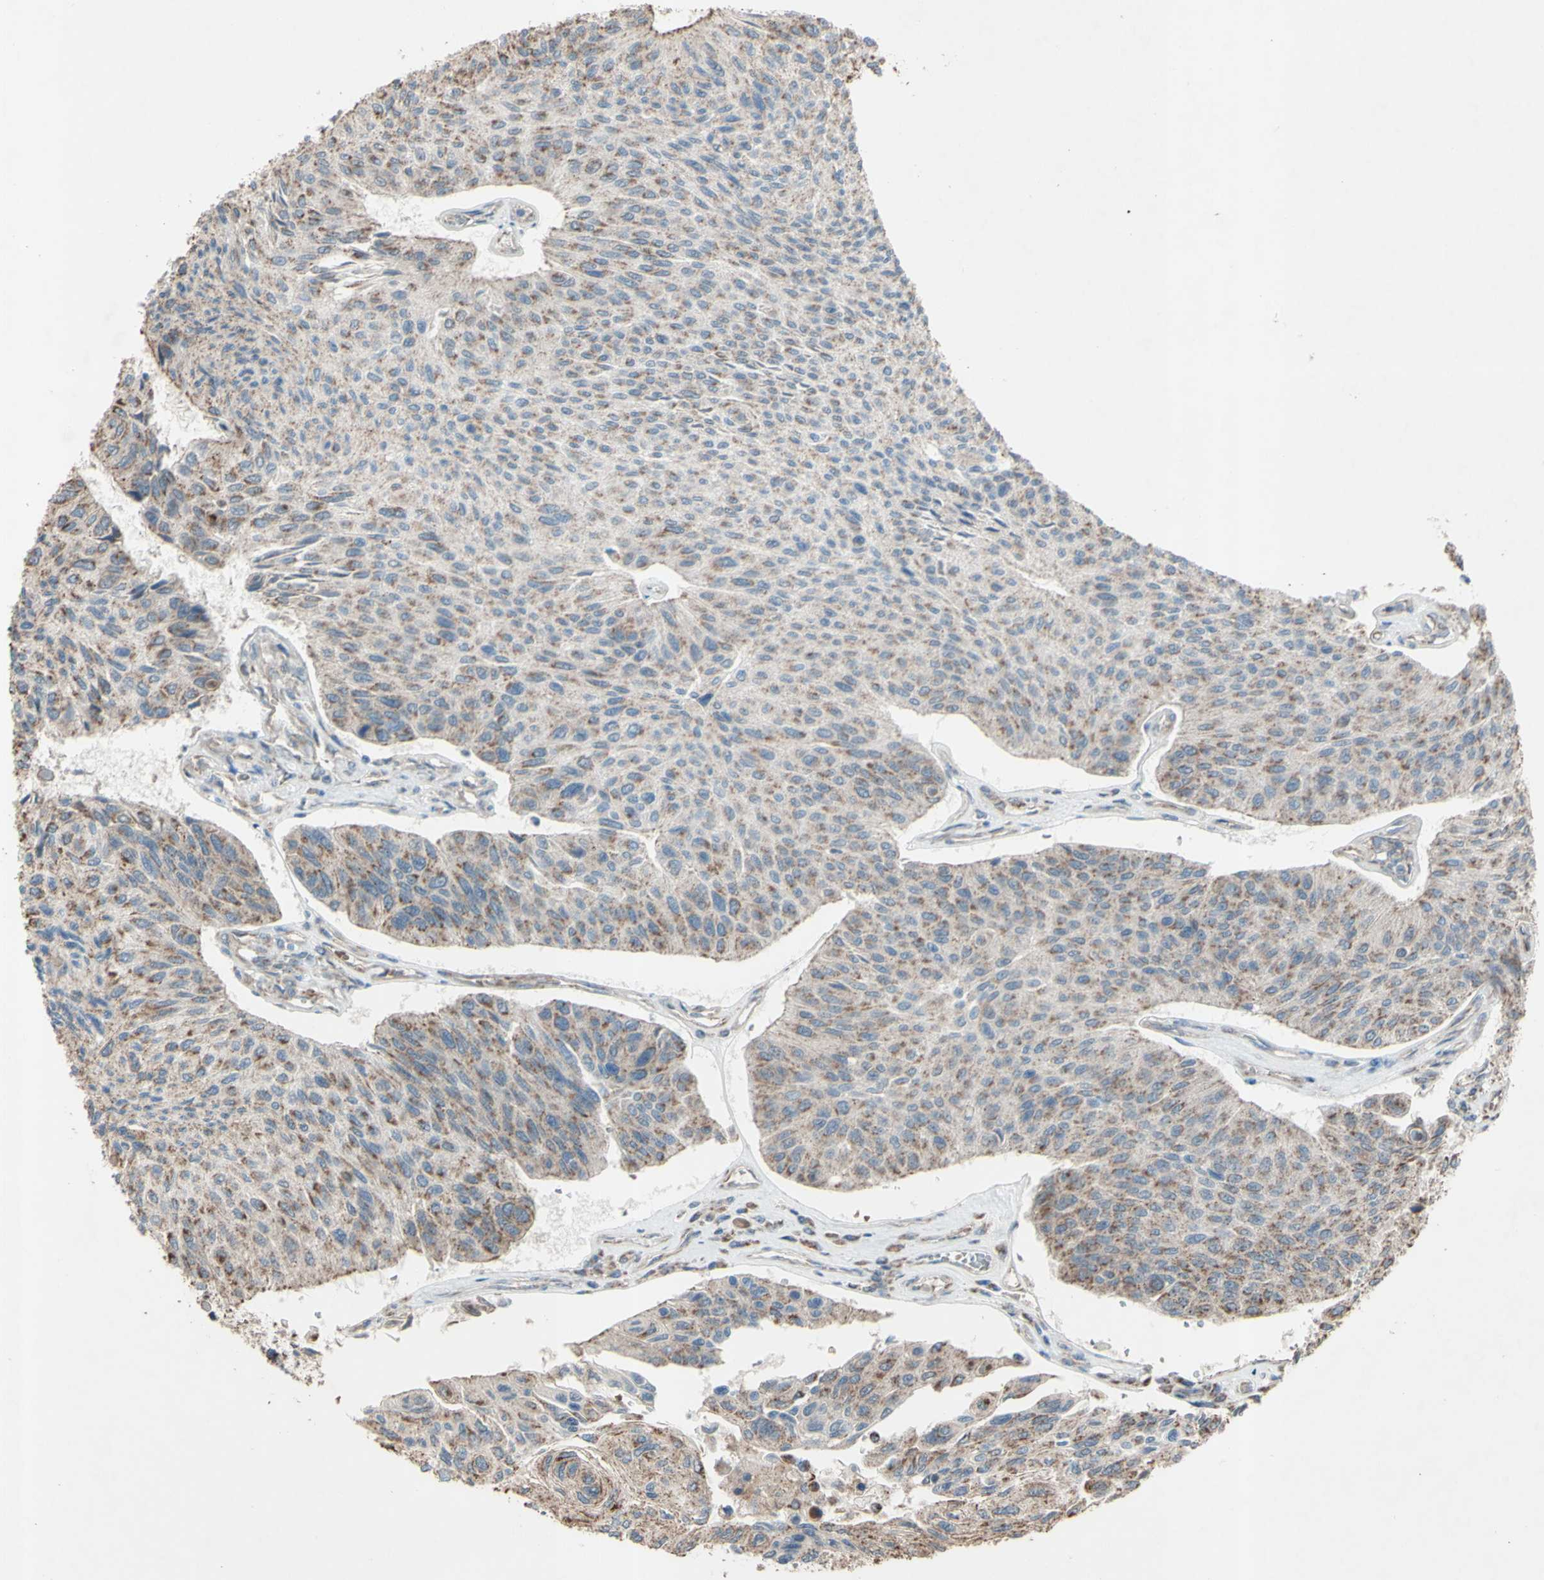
{"staining": {"intensity": "moderate", "quantity": "25%-75%", "location": "cytoplasmic/membranous"}, "tissue": "urothelial cancer", "cell_type": "Tumor cells", "image_type": "cancer", "snomed": [{"axis": "morphology", "description": "Urothelial carcinoma, High grade"}, {"axis": "topography", "description": "Urinary bladder"}], "caption": "Immunohistochemistry image of human high-grade urothelial carcinoma stained for a protein (brown), which exhibits medium levels of moderate cytoplasmic/membranous expression in approximately 25%-75% of tumor cells.", "gene": "ACOT8", "patient": {"sex": "male", "age": 66}}